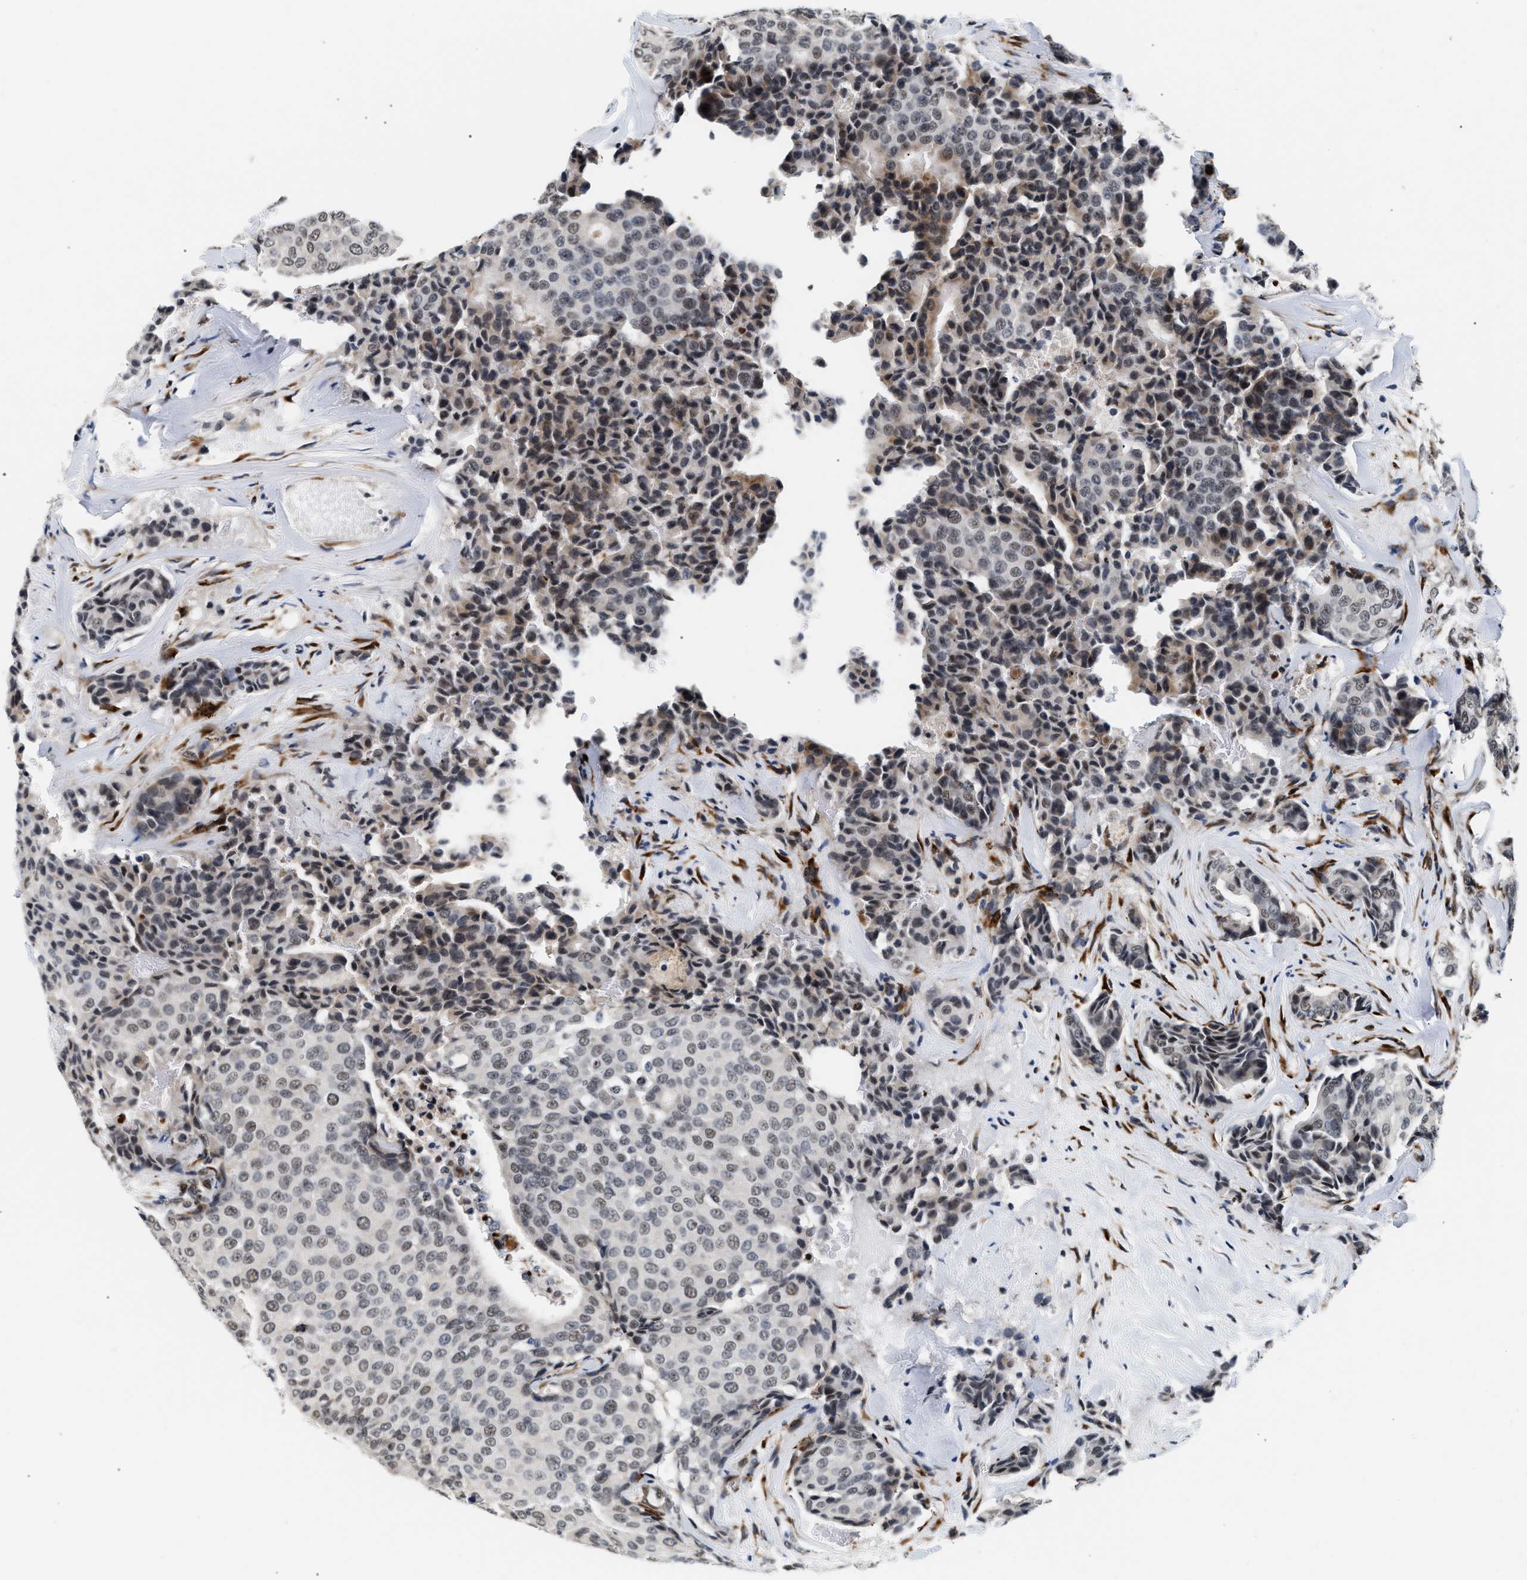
{"staining": {"intensity": "weak", "quantity": ">75%", "location": "nuclear"}, "tissue": "breast cancer", "cell_type": "Tumor cells", "image_type": "cancer", "snomed": [{"axis": "morphology", "description": "Duct carcinoma"}, {"axis": "topography", "description": "Breast"}], "caption": "This is a photomicrograph of immunohistochemistry (IHC) staining of breast cancer, which shows weak expression in the nuclear of tumor cells.", "gene": "THOC1", "patient": {"sex": "female", "age": 75}}